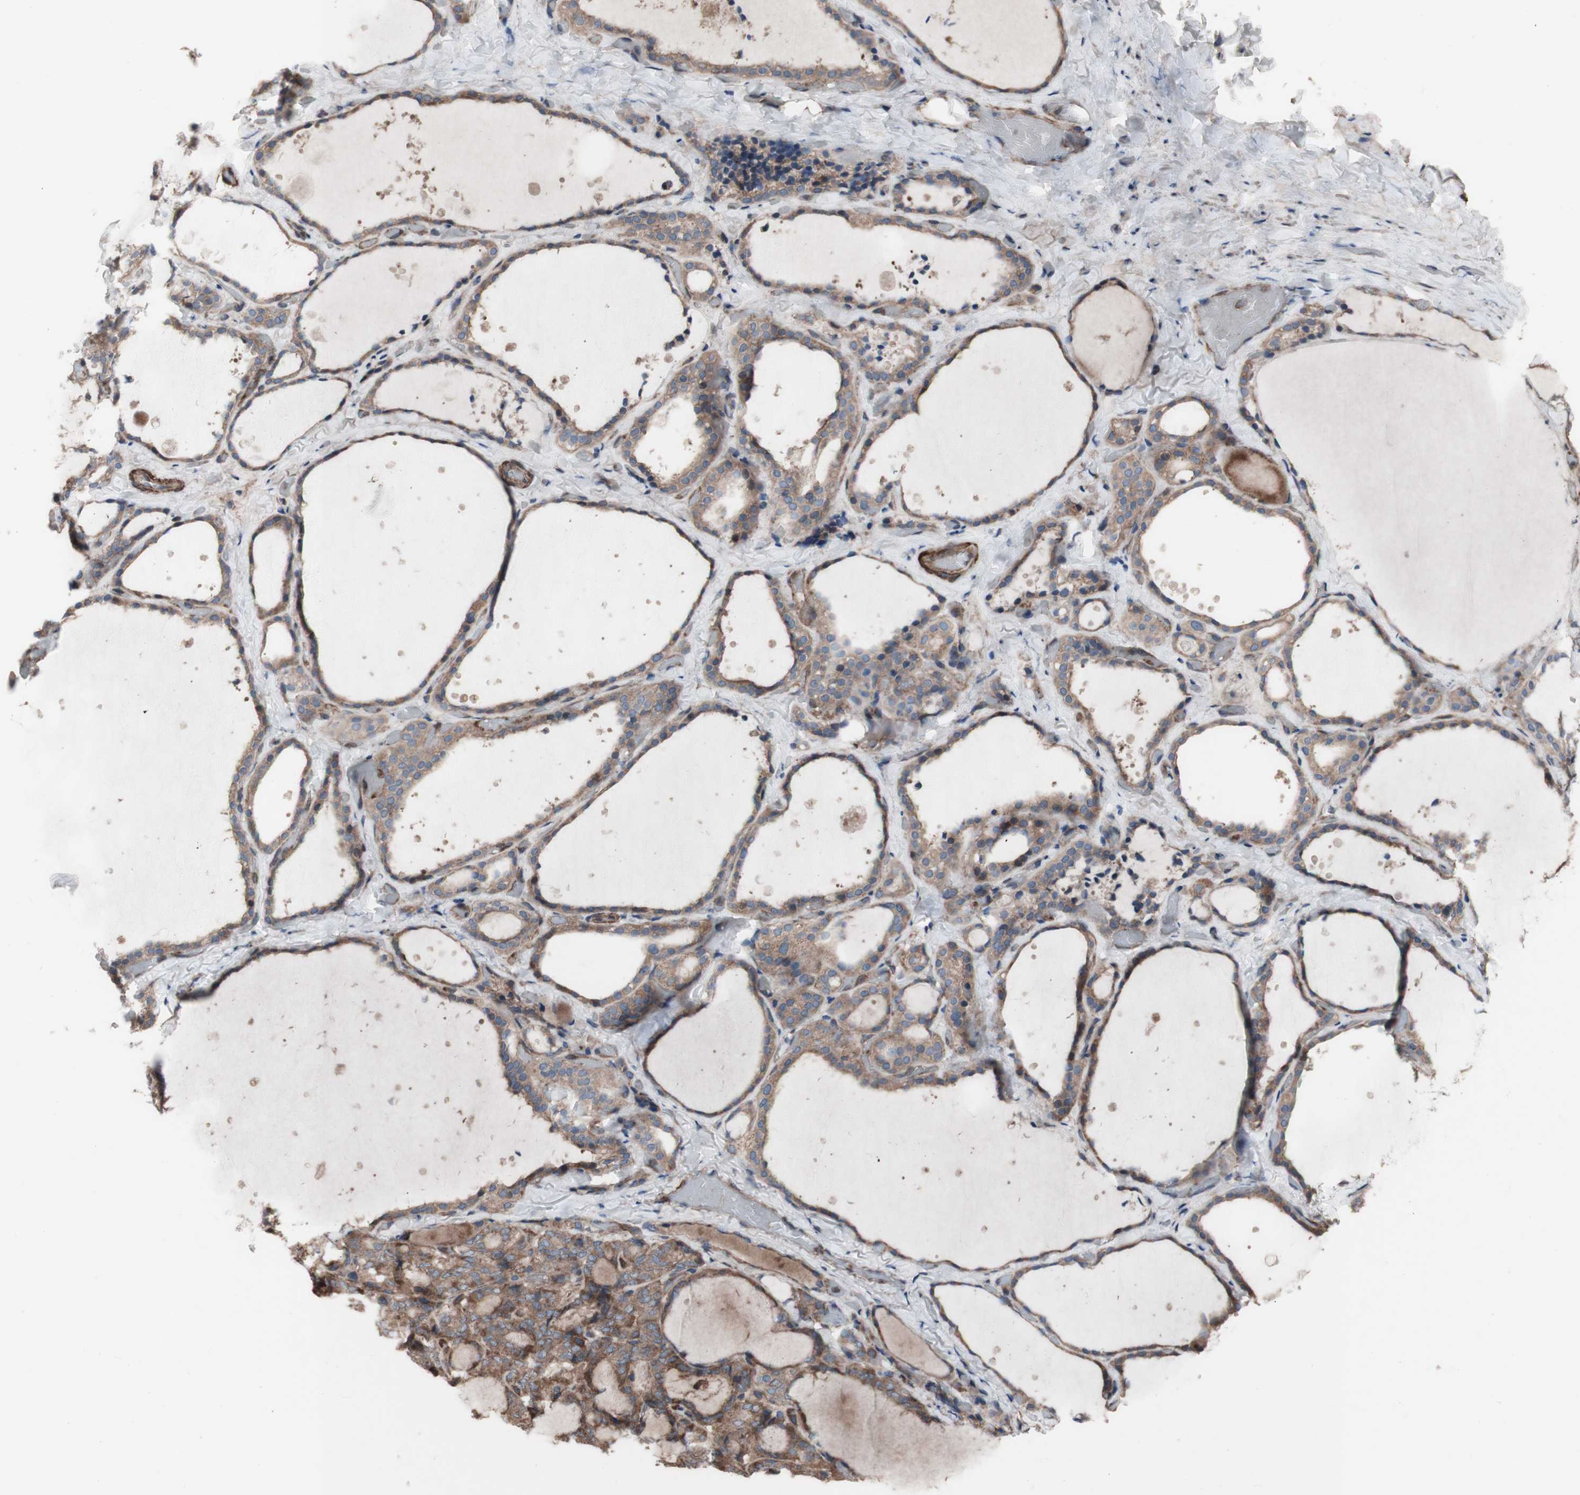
{"staining": {"intensity": "moderate", "quantity": ">75%", "location": "cytoplasmic/membranous"}, "tissue": "thyroid gland", "cell_type": "Glandular cells", "image_type": "normal", "snomed": [{"axis": "morphology", "description": "Normal tissue, NOS"}, {"axis": "topography", "description": "Thyroid gland"}], "caption": "A histopathology image of thyroid gland stained for a protein demonstrates moderate cytoplasmic/membranous brown staining in glandular cells. Nuclei are stained in blue.", "gene": "COPB1", "patient": {"sex": "female", "age": 44}}